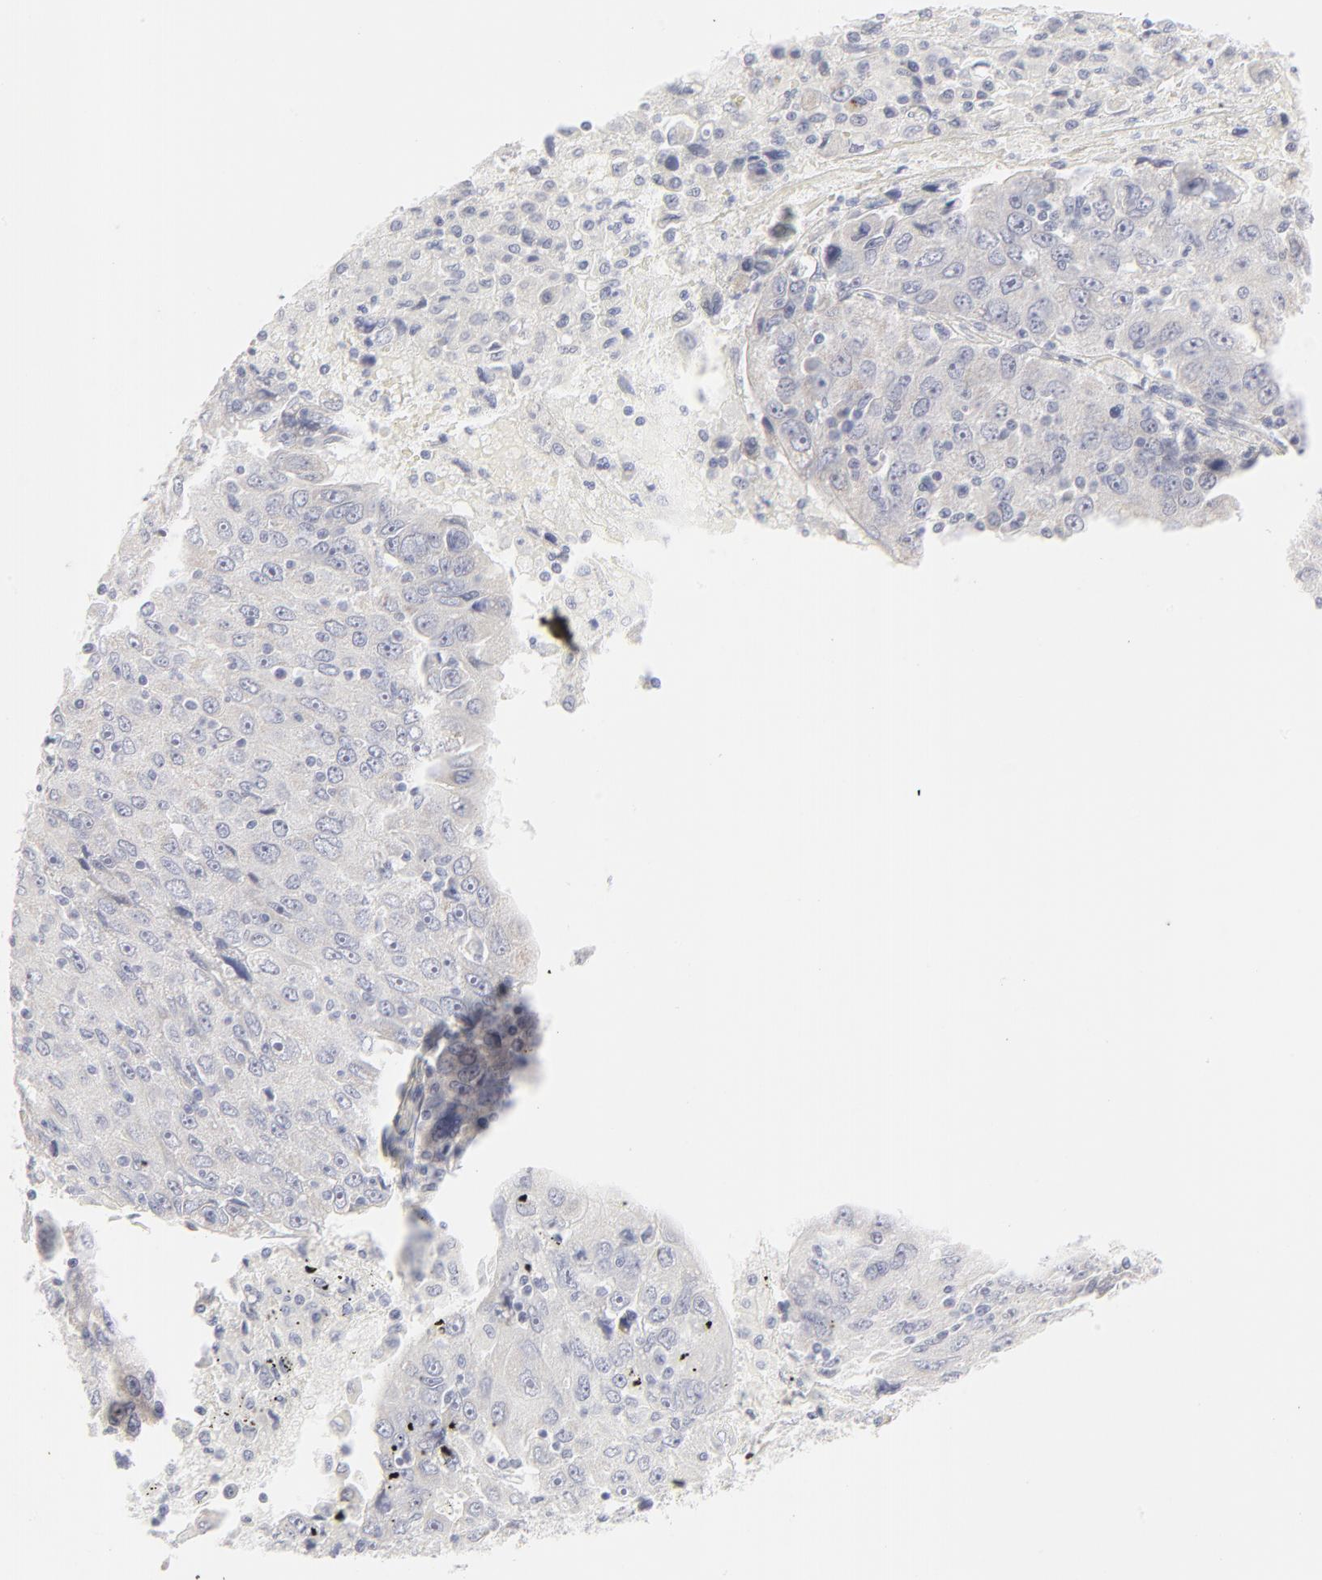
{"staining": {"intensity": "negative", "quantity": "none", "location": "none"}, "tissue": "liver cancer", "cell_type": "Tumor cells", "image_type": "cancer", "snomed": [{"axis": "morphology", "description": "Carcinoma, Hepatocellular, NOS"}, {"axis": "topography", "description": "Liver"}], "caption": "This is an IHC image of liver hepatocellular carcinoma. There is no staining in tumor cells.", "gene": "NPNT", "patient": {"sex": "male", "age": 49}}